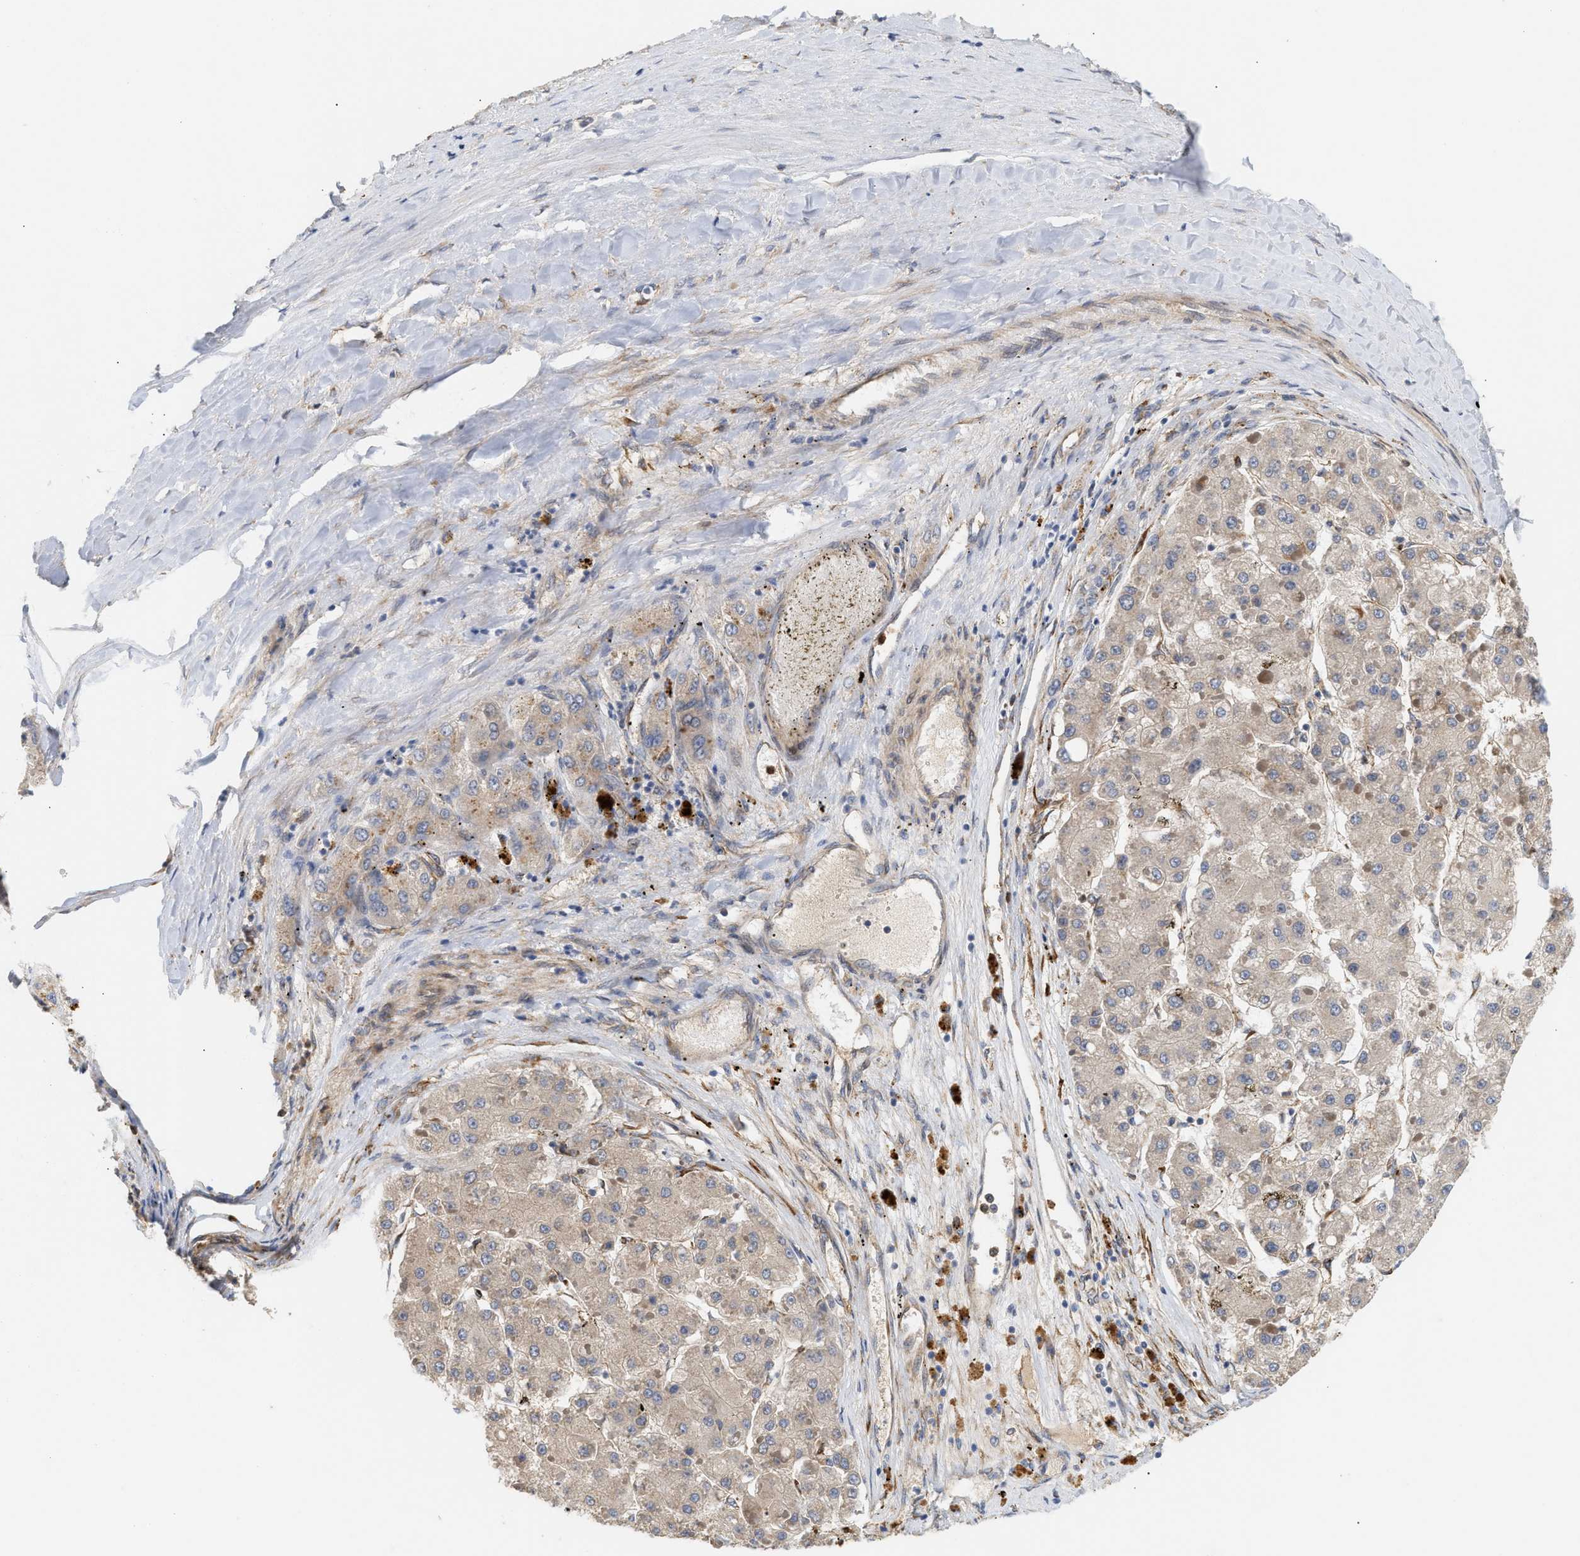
{"staining": {"intensity": "weak", "quantity": "<25%", "location": "cytoplasmic/membranous"}, "tissue": "liver cancer", "cell_type": "Tumor cells", "image_type": "cancer", "snomed": [{"axis": "morphology", "description": "Carcinoma, Hepatocellular, NOS"}, {"axis": "topography", "description": "Liver"}], "caption": "Liver cancer (hepatocellular carcinoma) was stained to show a protein in brown. There is no significant staining in tumor cells.", "gene": "PLCD1", "patient": {"sex": "female", "age": 73}}